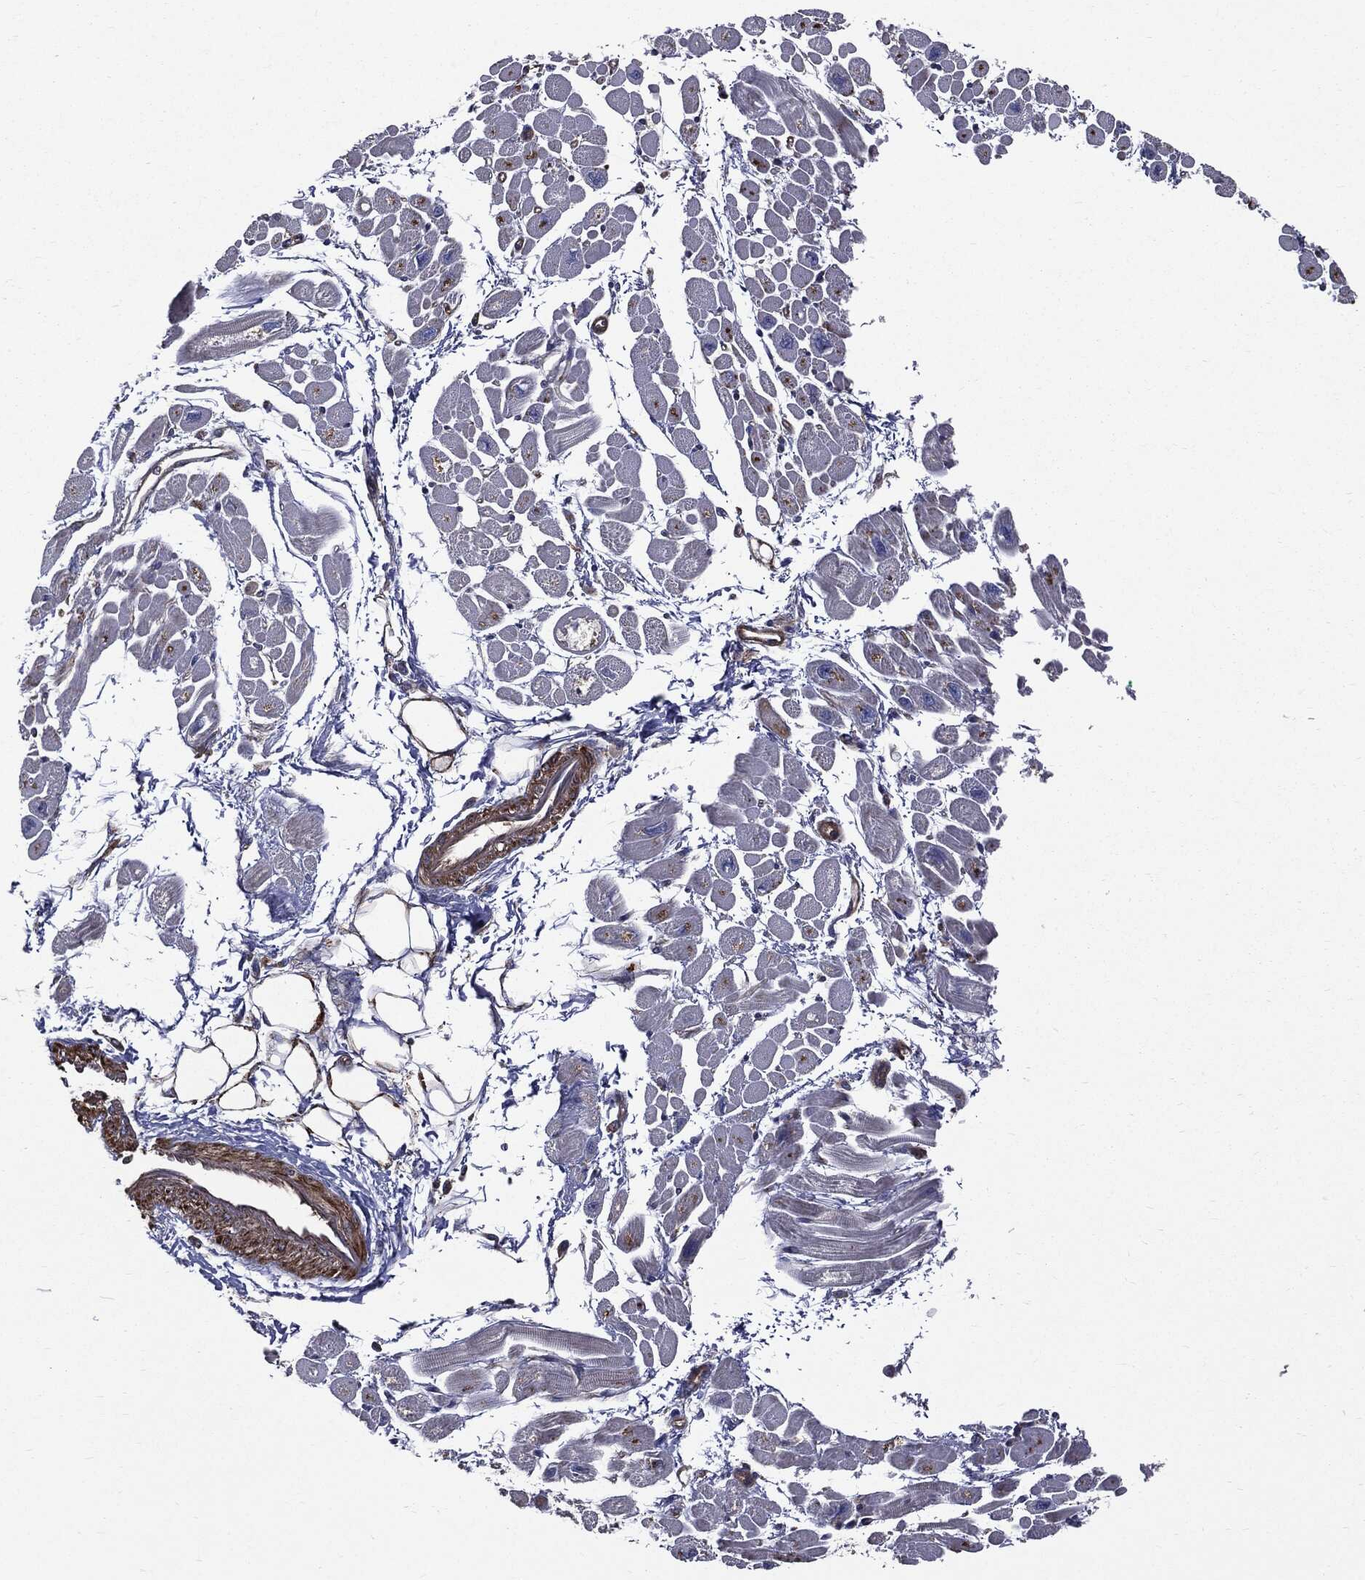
{"staining": {"intensity": "negative", "quantity": "none", "location": "none"}, "tissue": "heart muscle", "cell_type": "Cardiomyocytes", "image_type": "normal", "snomed": [{"axis": "morphology", "description": "Normal tissue, NOS"}, {"axis": "topography", "description": "Heart"}], "caption": "This histopathology image is of benign heart muscle stained with IHC to label a protein in brown with the nuclei are counter-stained blue. There is no staining in cardiomyocytes. (DAB immunohistochemistry (IHC) visualized using brightfield microscopy, high magnification).", "gene": "PDCD6IP", "patient": {"sex": "male", "age": 66}}